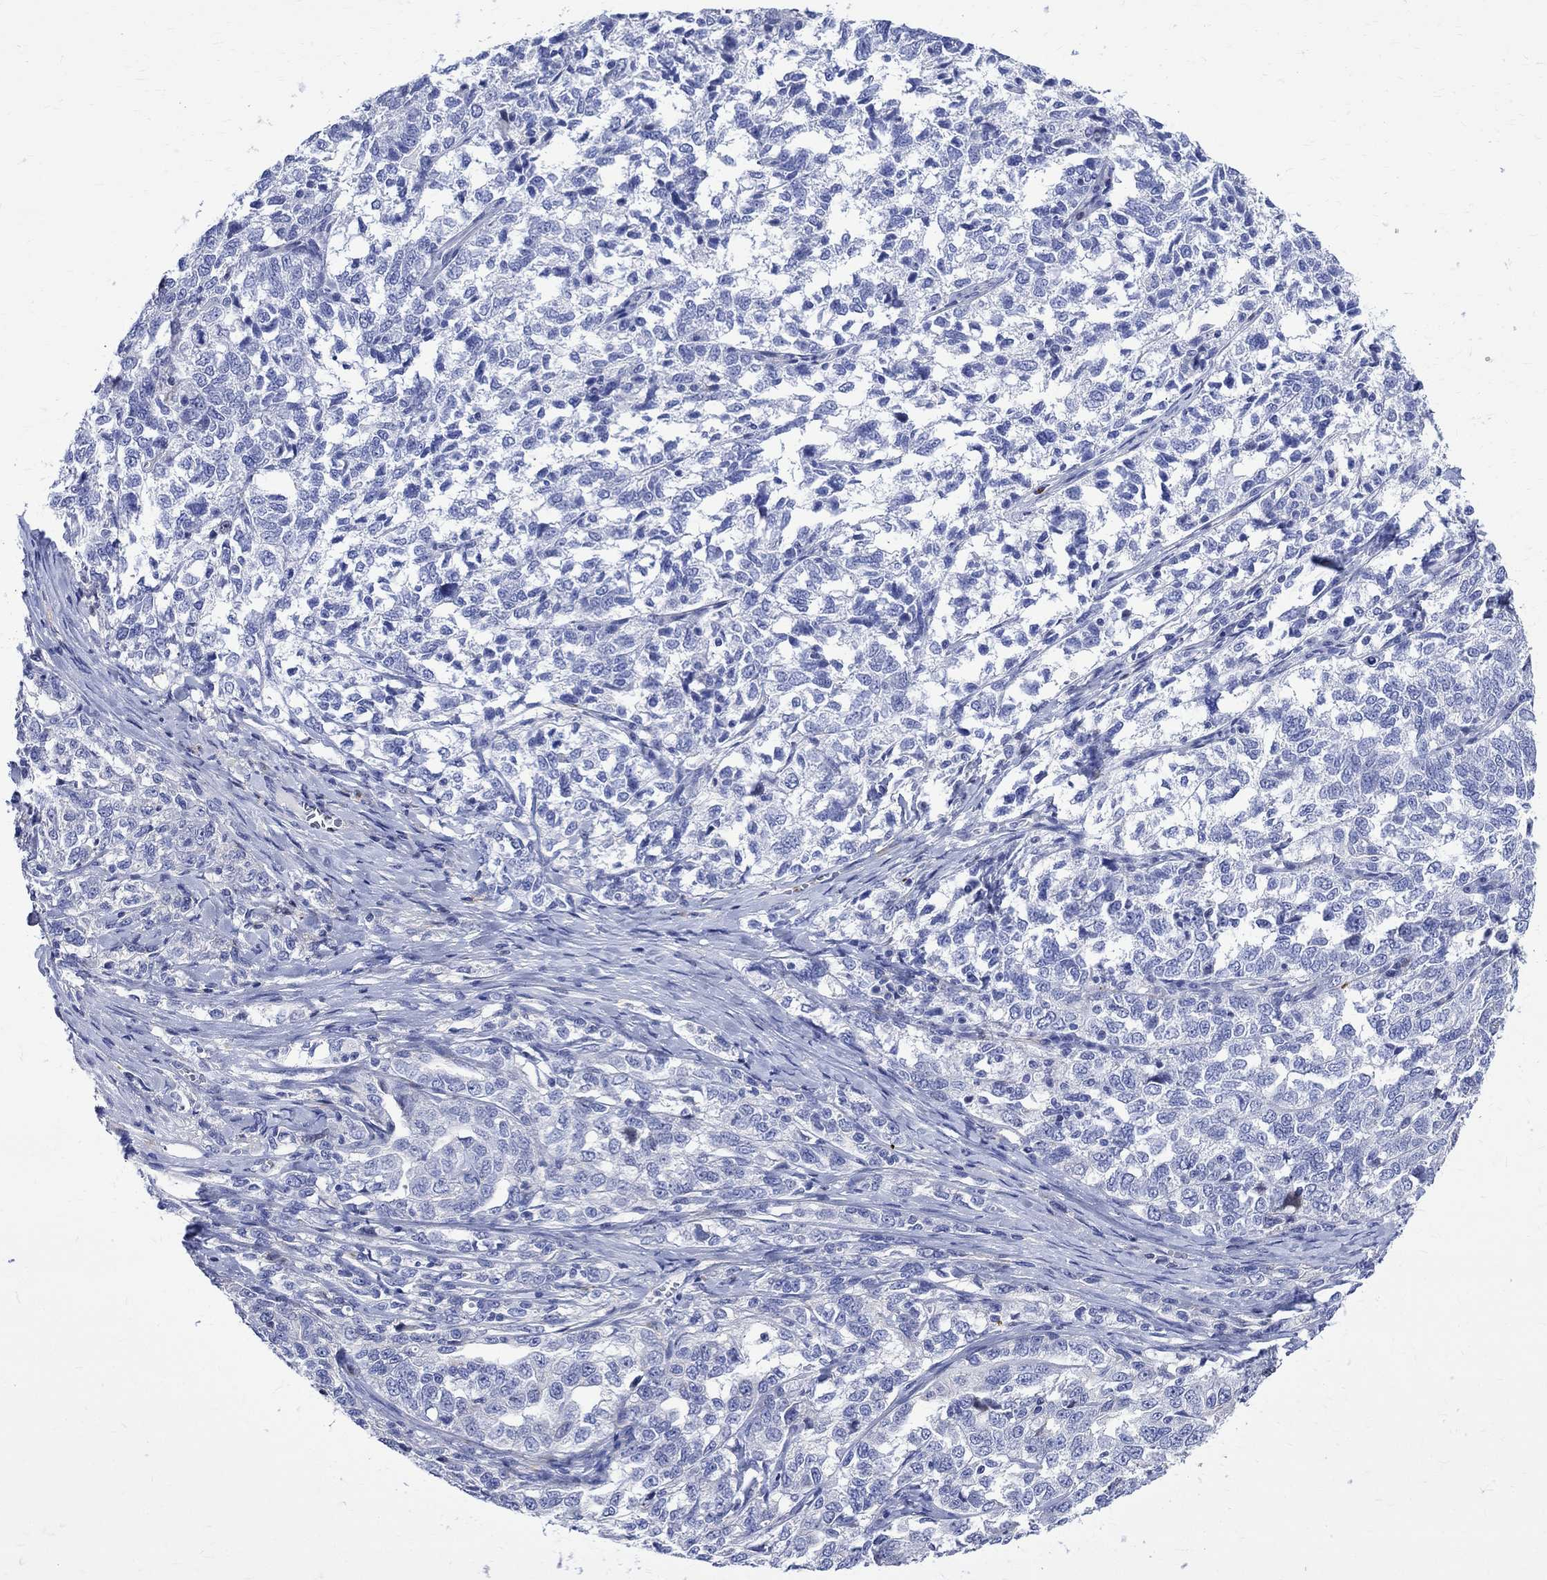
{"staining": {"intensity": "negative", "quantity": "none", "location": "none"}, "tissue": "ovarian cancer", "cell_type": "Tumor cells", "image_type": "cancer", "snomed": [{"axis": "morphology", "description": "Cystadenocarcinoma, serous, NOS"}, {"axis": "topography", "description": "Ovary"}], "caption": "Immunohistochemistry (IHC) image of human ovarian cancer (serous cystadenocarcinoma) stained for a protein (brown), which shows no expression in tumor cells. The staining is performed using DAB (3,3'-diaminobenzidine) brown chromogen with nuclei counter-stained in using hematoxylin.", "gene": "PARVB", "patient": {"sex": "female", "age": 71}}